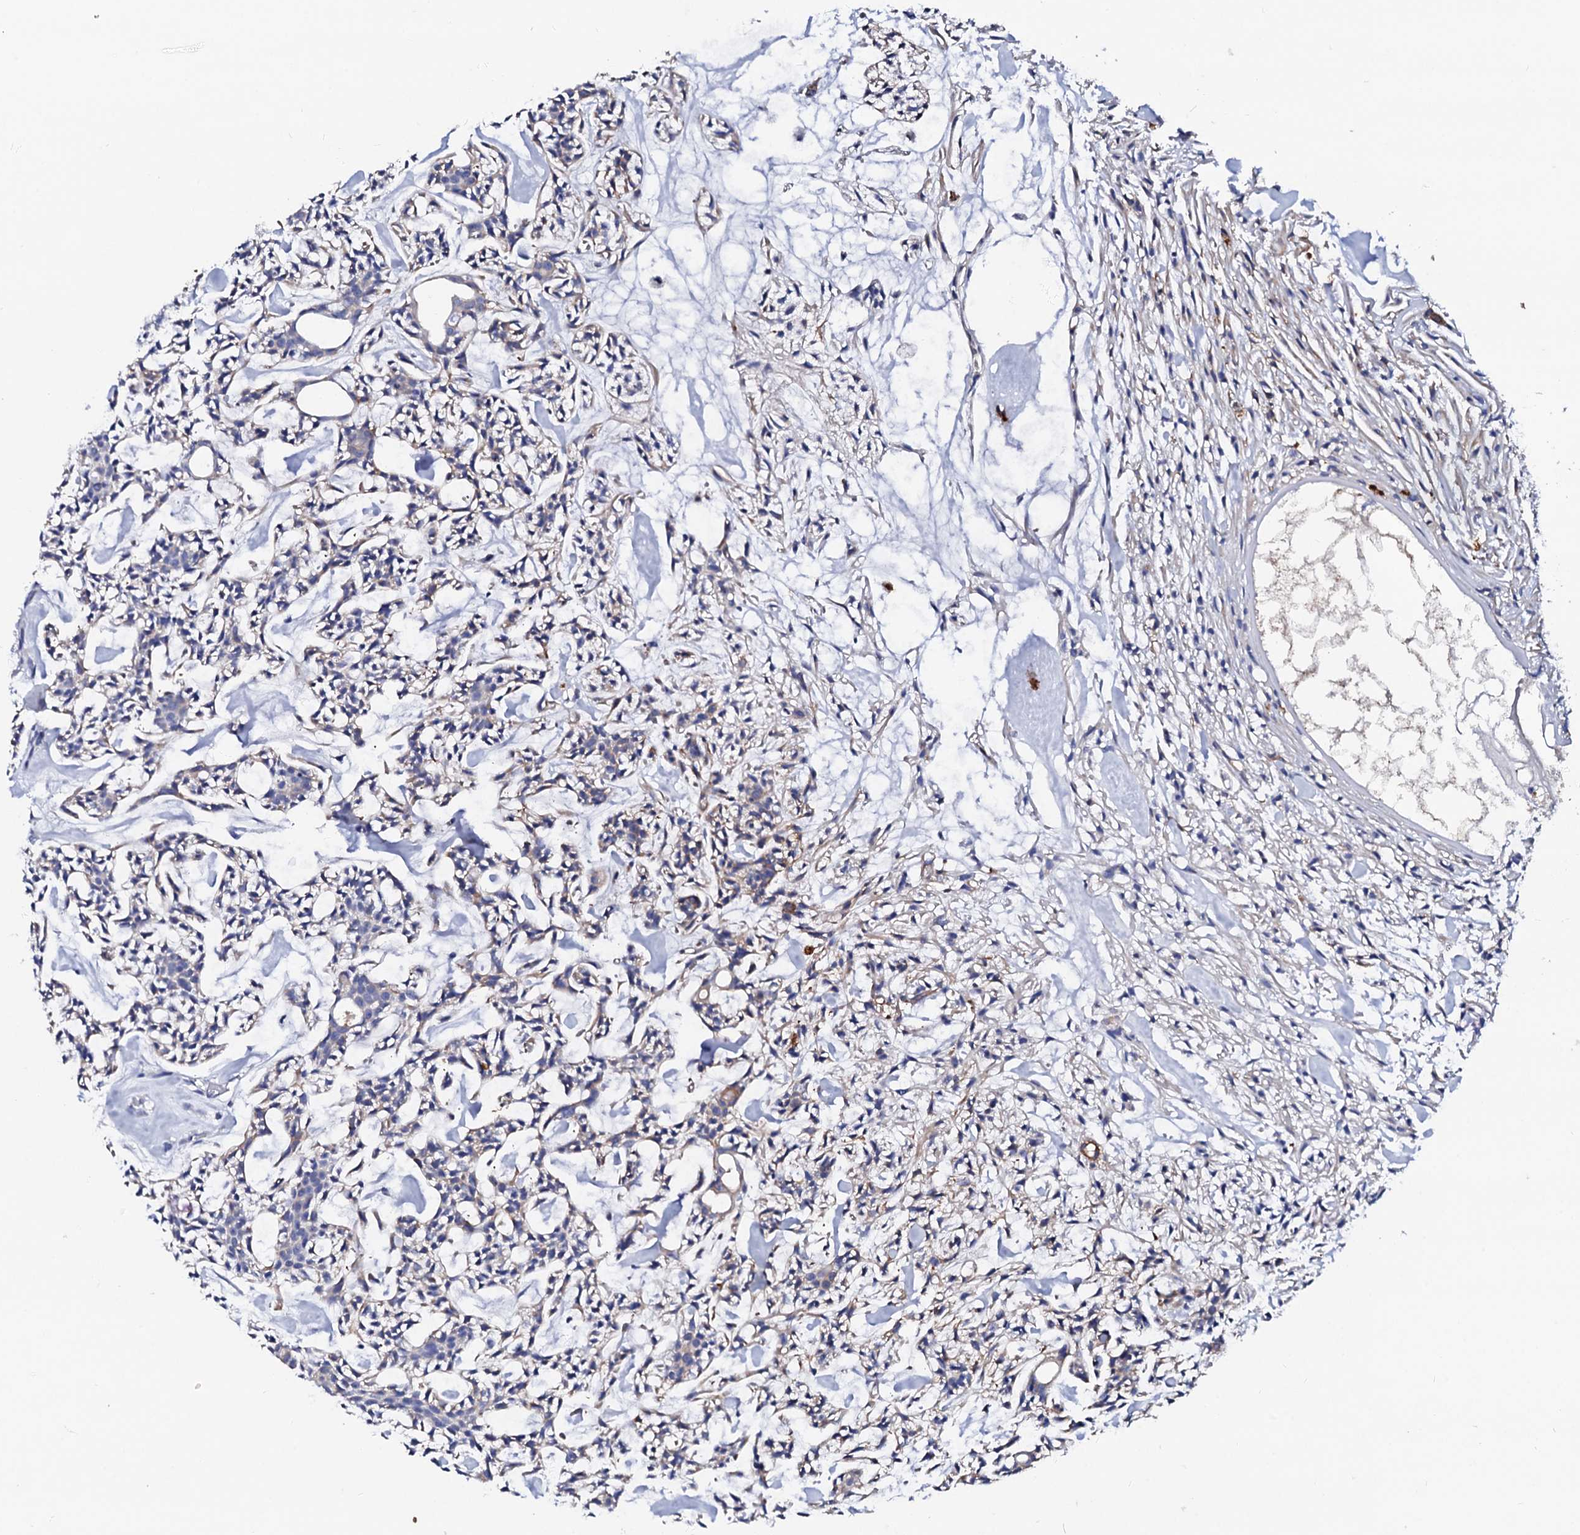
{"staining": {"intensity": "negative", "quantity": "none", "location": "none"}, "tissue": "head and neck cancer", "cell_type": "Tumor cells", "image_type": "cancer", "snomed": [{"axis": "morphology", "description": "Adenocarcinoma, NOS"}, {"axis": "topography", "description": "Salivary gland"}, {"axis": "topography", "description": "Head-Neck"}], "caption": "This is a image of immunohistochemistry staining of head and neck adenocarcinoma, which shows no staining in tumor cells.", "gene": "GLB1L3", "patient": {"sex": "male", "age": 55}}